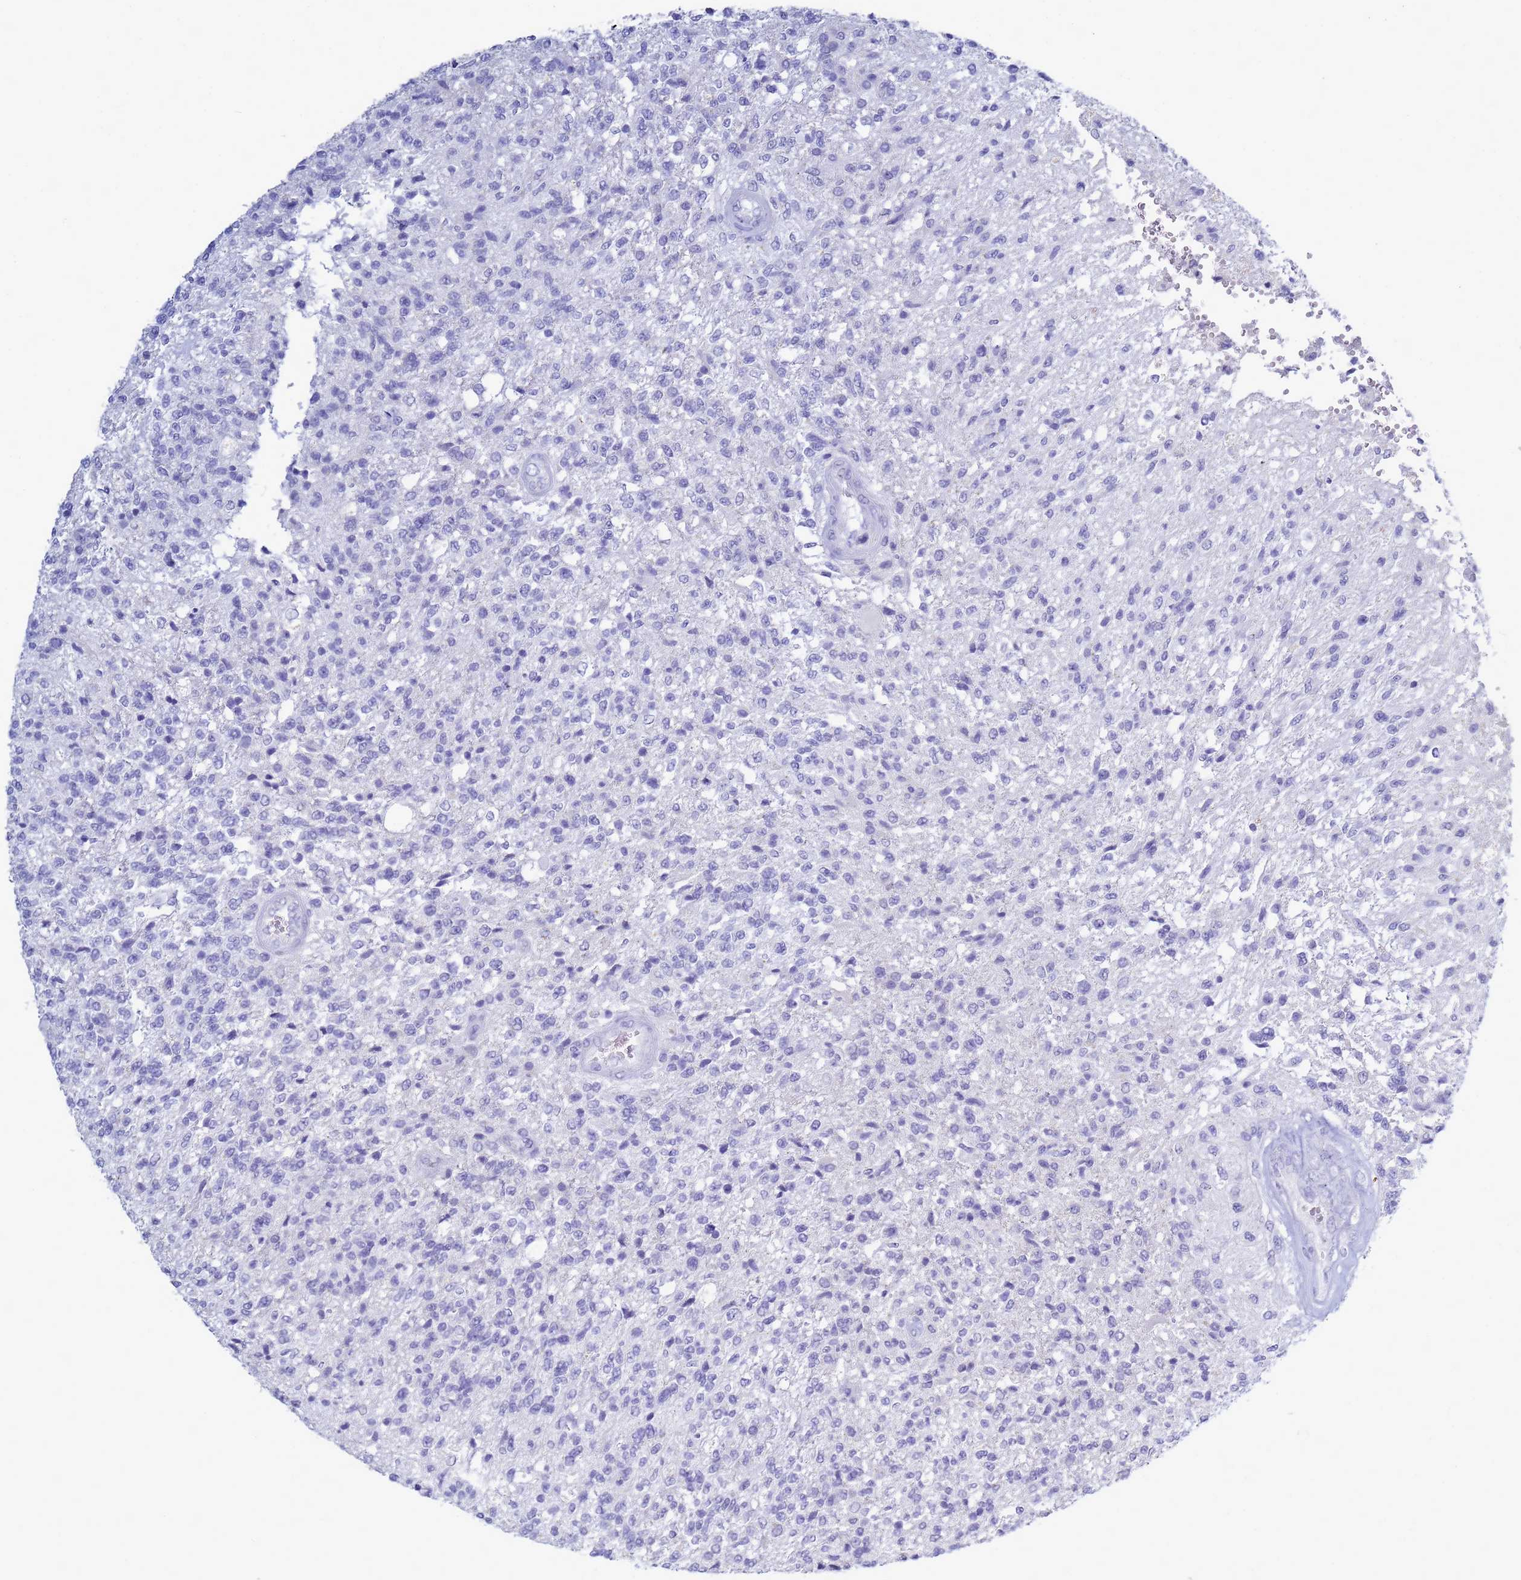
{"staining": {"intensity": "negative", "quantity": "none", "location": "none"}, "tissue": "glioma", "cell_type": "Tumor cells", "image_type": "cancer", "snomed": [{"axis": "morphology", "description": "Glioma, malignant, High grade"}, {"axis": "topography", "description": "Brain"}], "caption": "IHC micrograph of malignant glioma (high-grade) stained for a protein (brown), which displays no staining in tumor cells. (DAB immunohistochemistry (IHC) with hematoxylin counter stain).", "gene": "B3GNT8", "patient": {"sex": "male", "age": 56}}